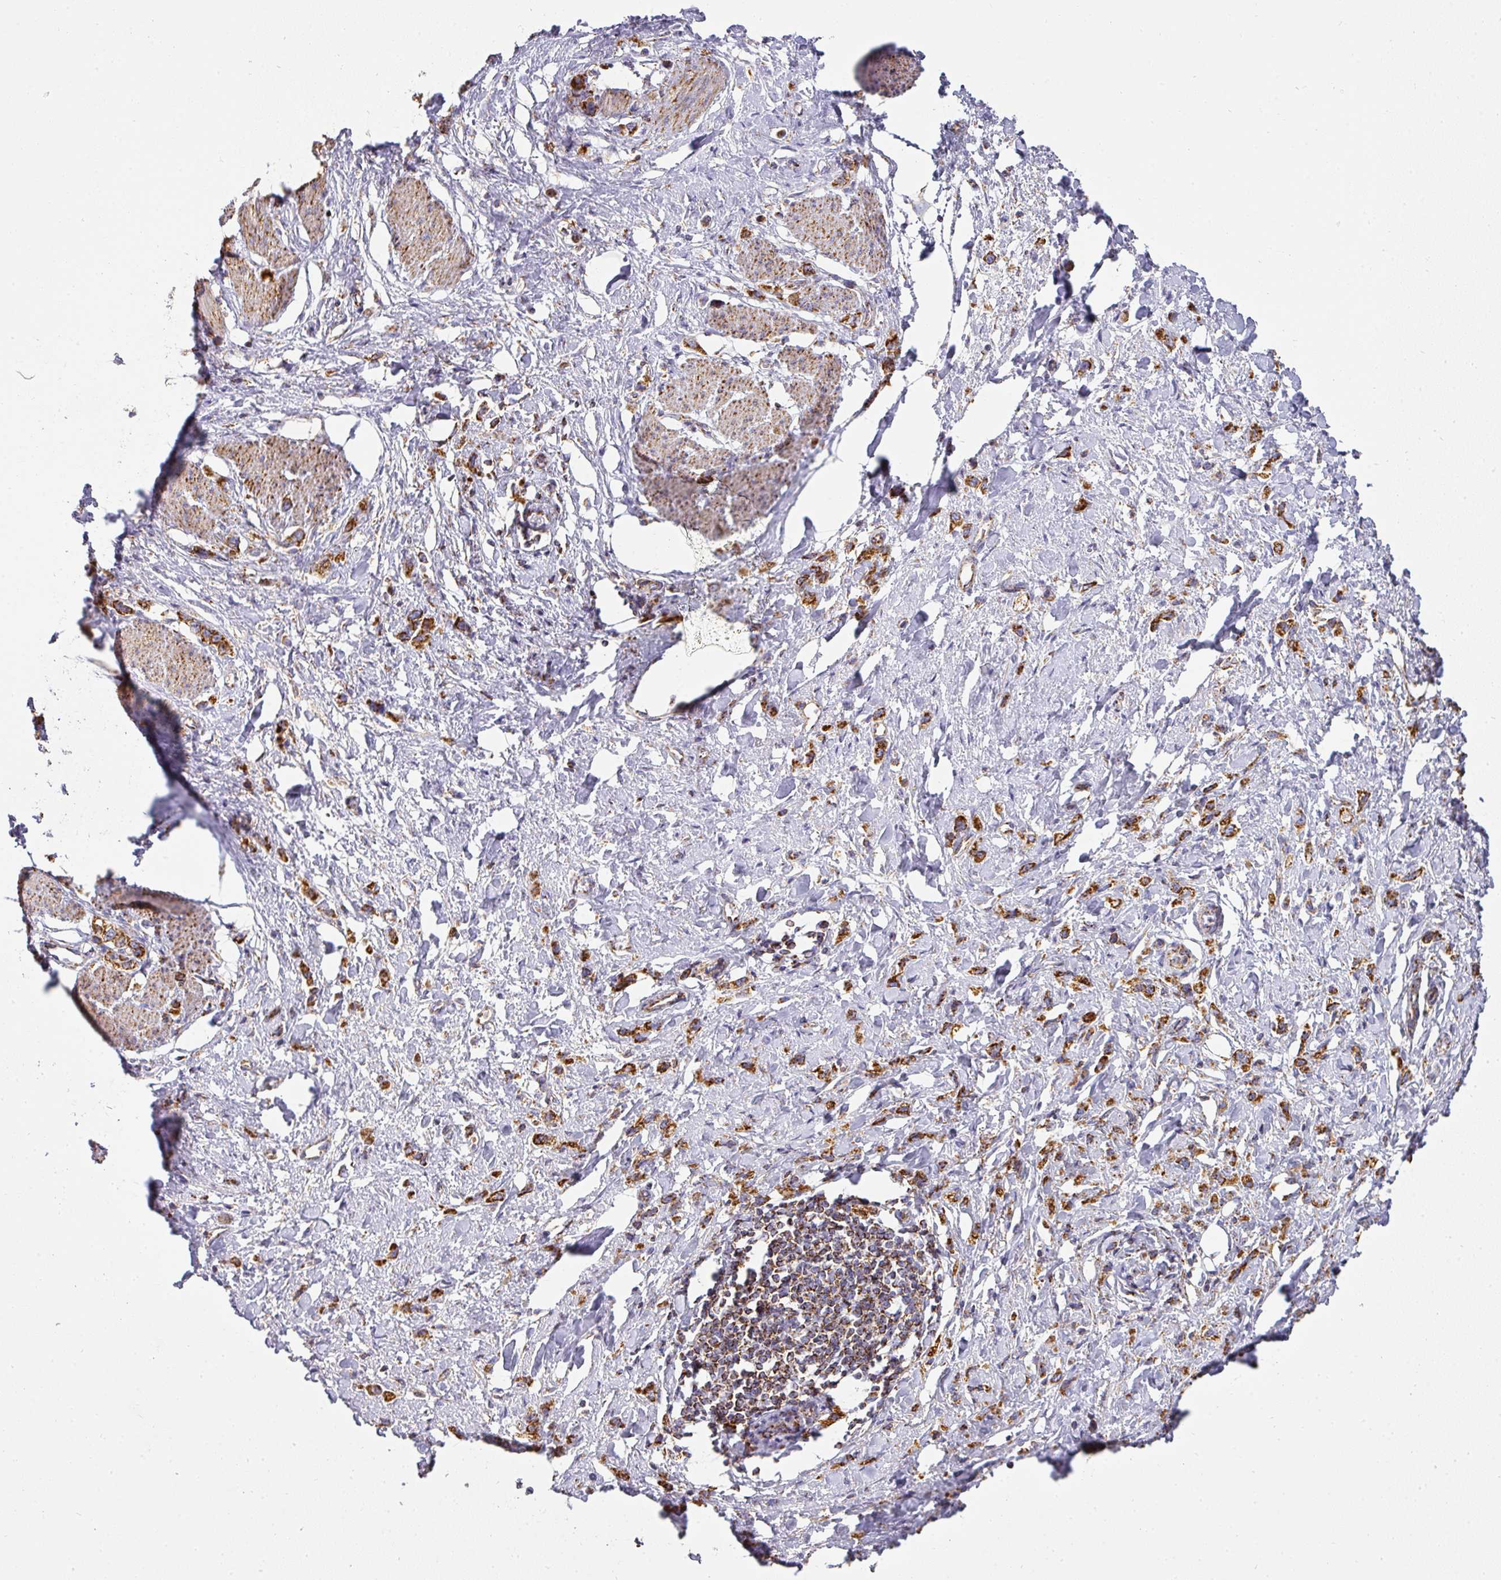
{"staining": {"intensity": "strong", "quantity": ">75%", "location": "cytoplasmic/membranous"}, "tissue": "stomach cancer", "cell_type": "Tumor cells", "image_type": "cancer", "snomed": [{"axis": "morphology", "description": "Adenocarcinoma, NOS"}, {"axis": "topography", "description": "Stomach"}], "caption": "Adenocarcinoma (stomach) stained with a brown dye exhibits strong cytoplasmic/membranous positive positivity in about >75% of tumor cells.", "gene": "UQCRFS1", "patient": {"sex": "female", "age": 65}}